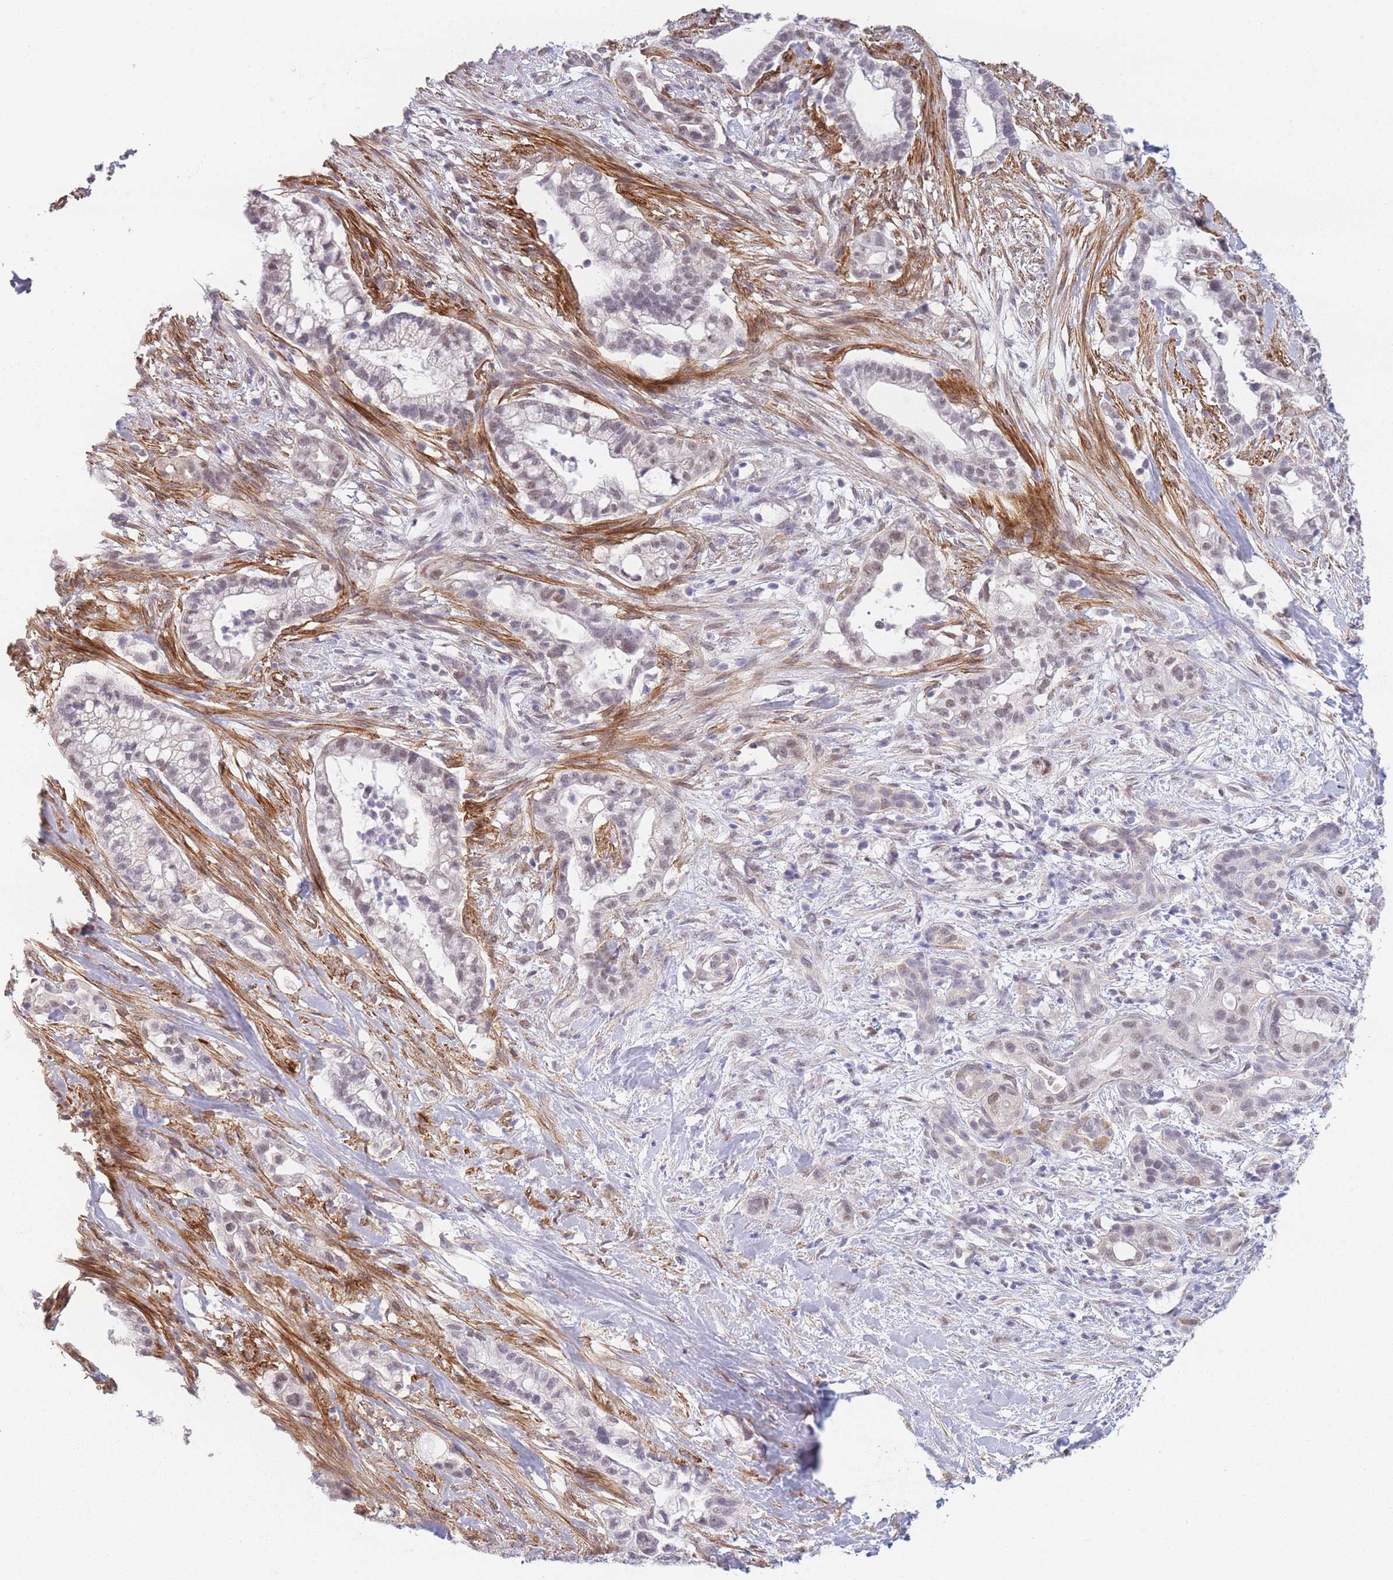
{"staining": {"intensity": "weak", "quantity": "<25%", "location": "nuclear"}, "tissue": "pancreatic cancer", "cell_type": "Tumor cells", "image_type": "cancer", "snomed": [{"axis": "morphology", "description": "Adenocarcinoma, NOS"}, {"axis": "topography", "description": "Pancreas"}], "caption": "Tumor cells show no significant protein positivity in pancreatic adenocarcinoma.", "gene": "SIN3B", "patient": {"sex": "male", "age": 44}}